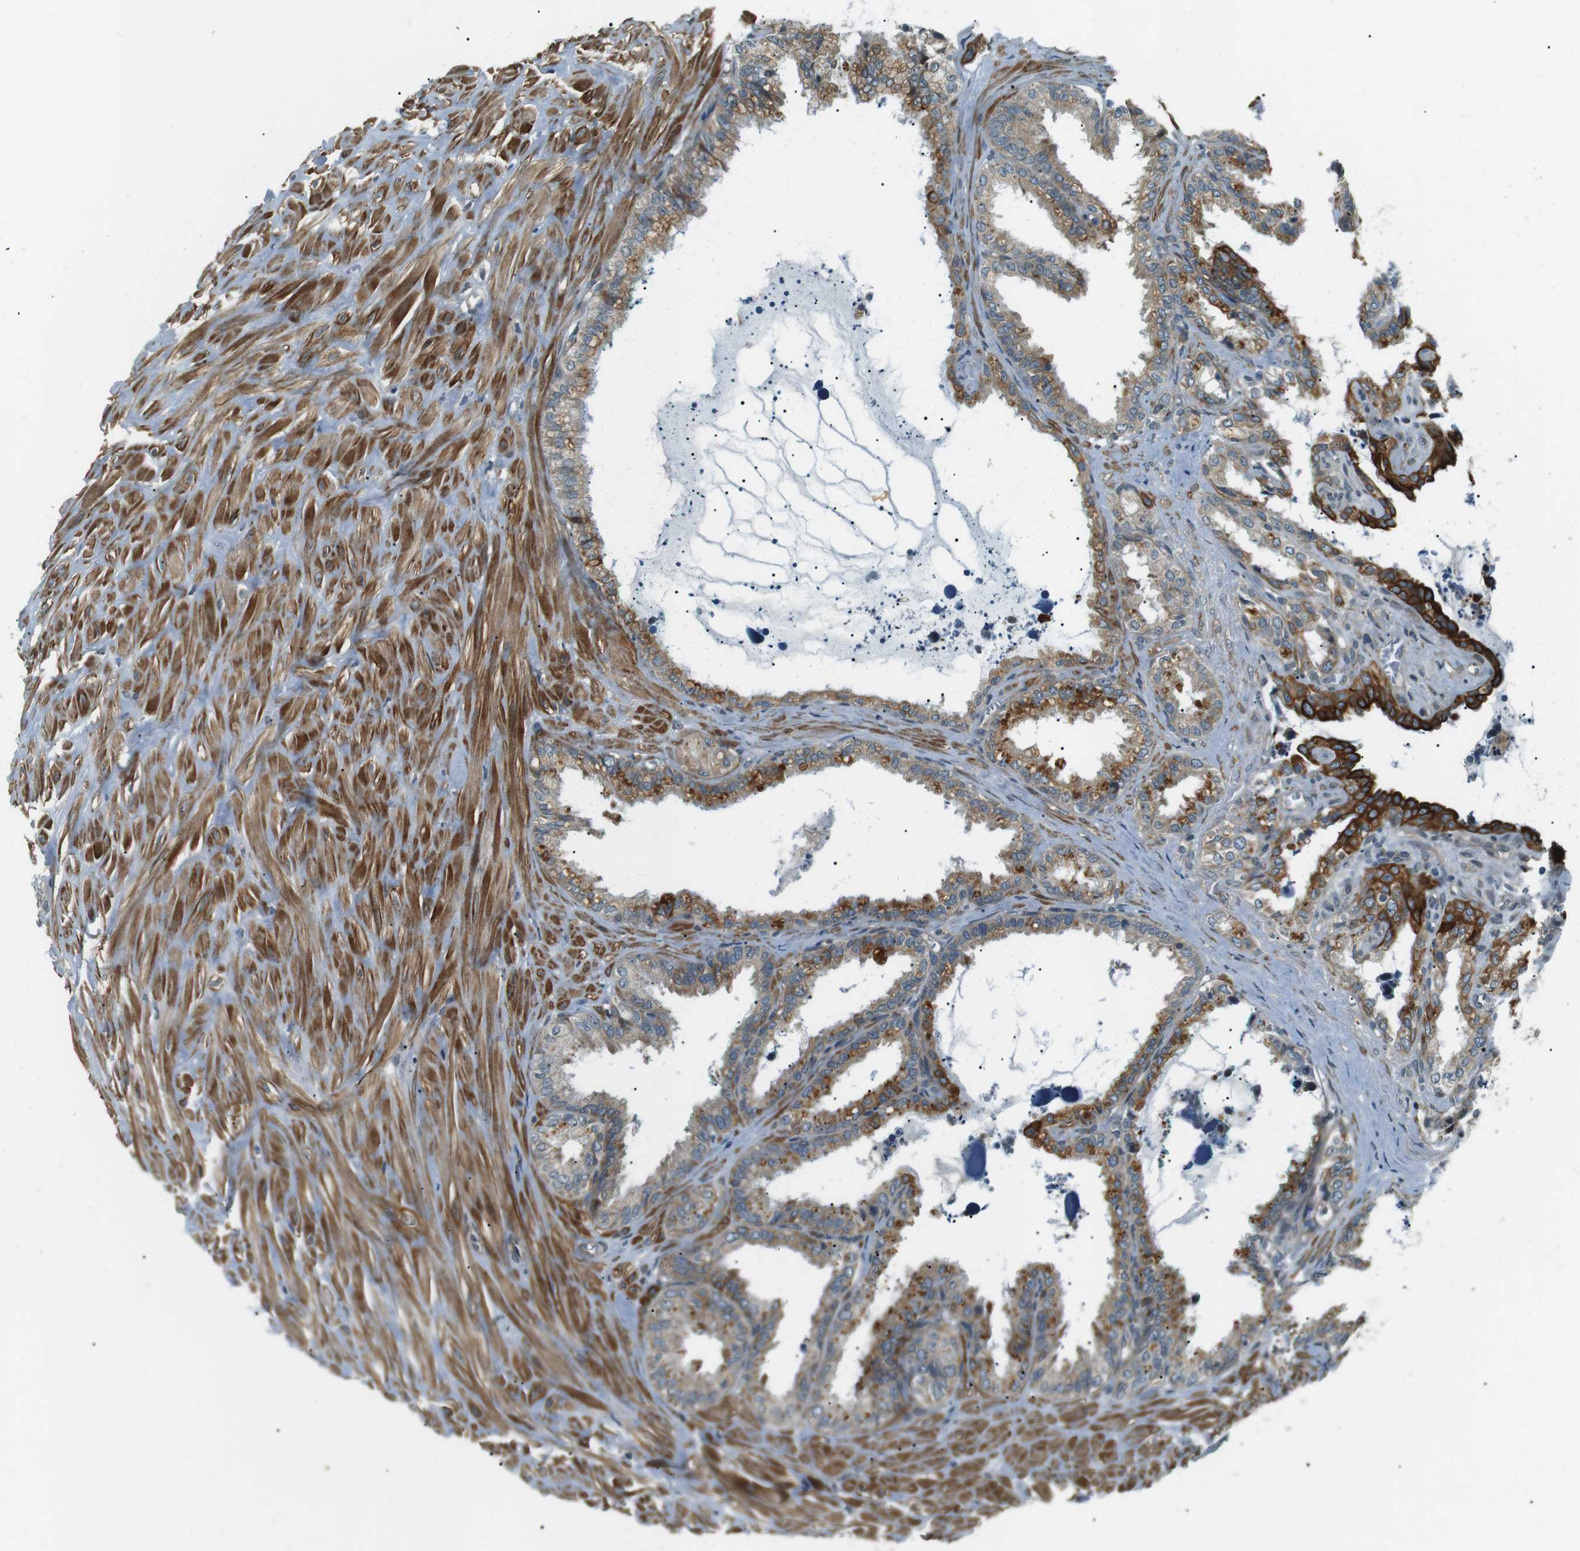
{"staining": {"intensity": "moderate", "quantity": ">75%", "location": "cytoplasmic/membranous"}, "tissue": "seminal vesicle", "cell_type": "Glandular cells", "image_type": "normal", "snomed": [{"axis": "morphology", "description": "Normal tissue, NOS"}, {"axis": "topography", "description": "Seminal veicle"}], "caption": "This photomicrograph shows immunohistochemistry staining of normal seminal vesicle, with medium moderate cytoplasmic/membranous expression in approximately >75% of glandular cells.", "gene": "TMEM74", "patient": {"sex": "male", "age": 64}}